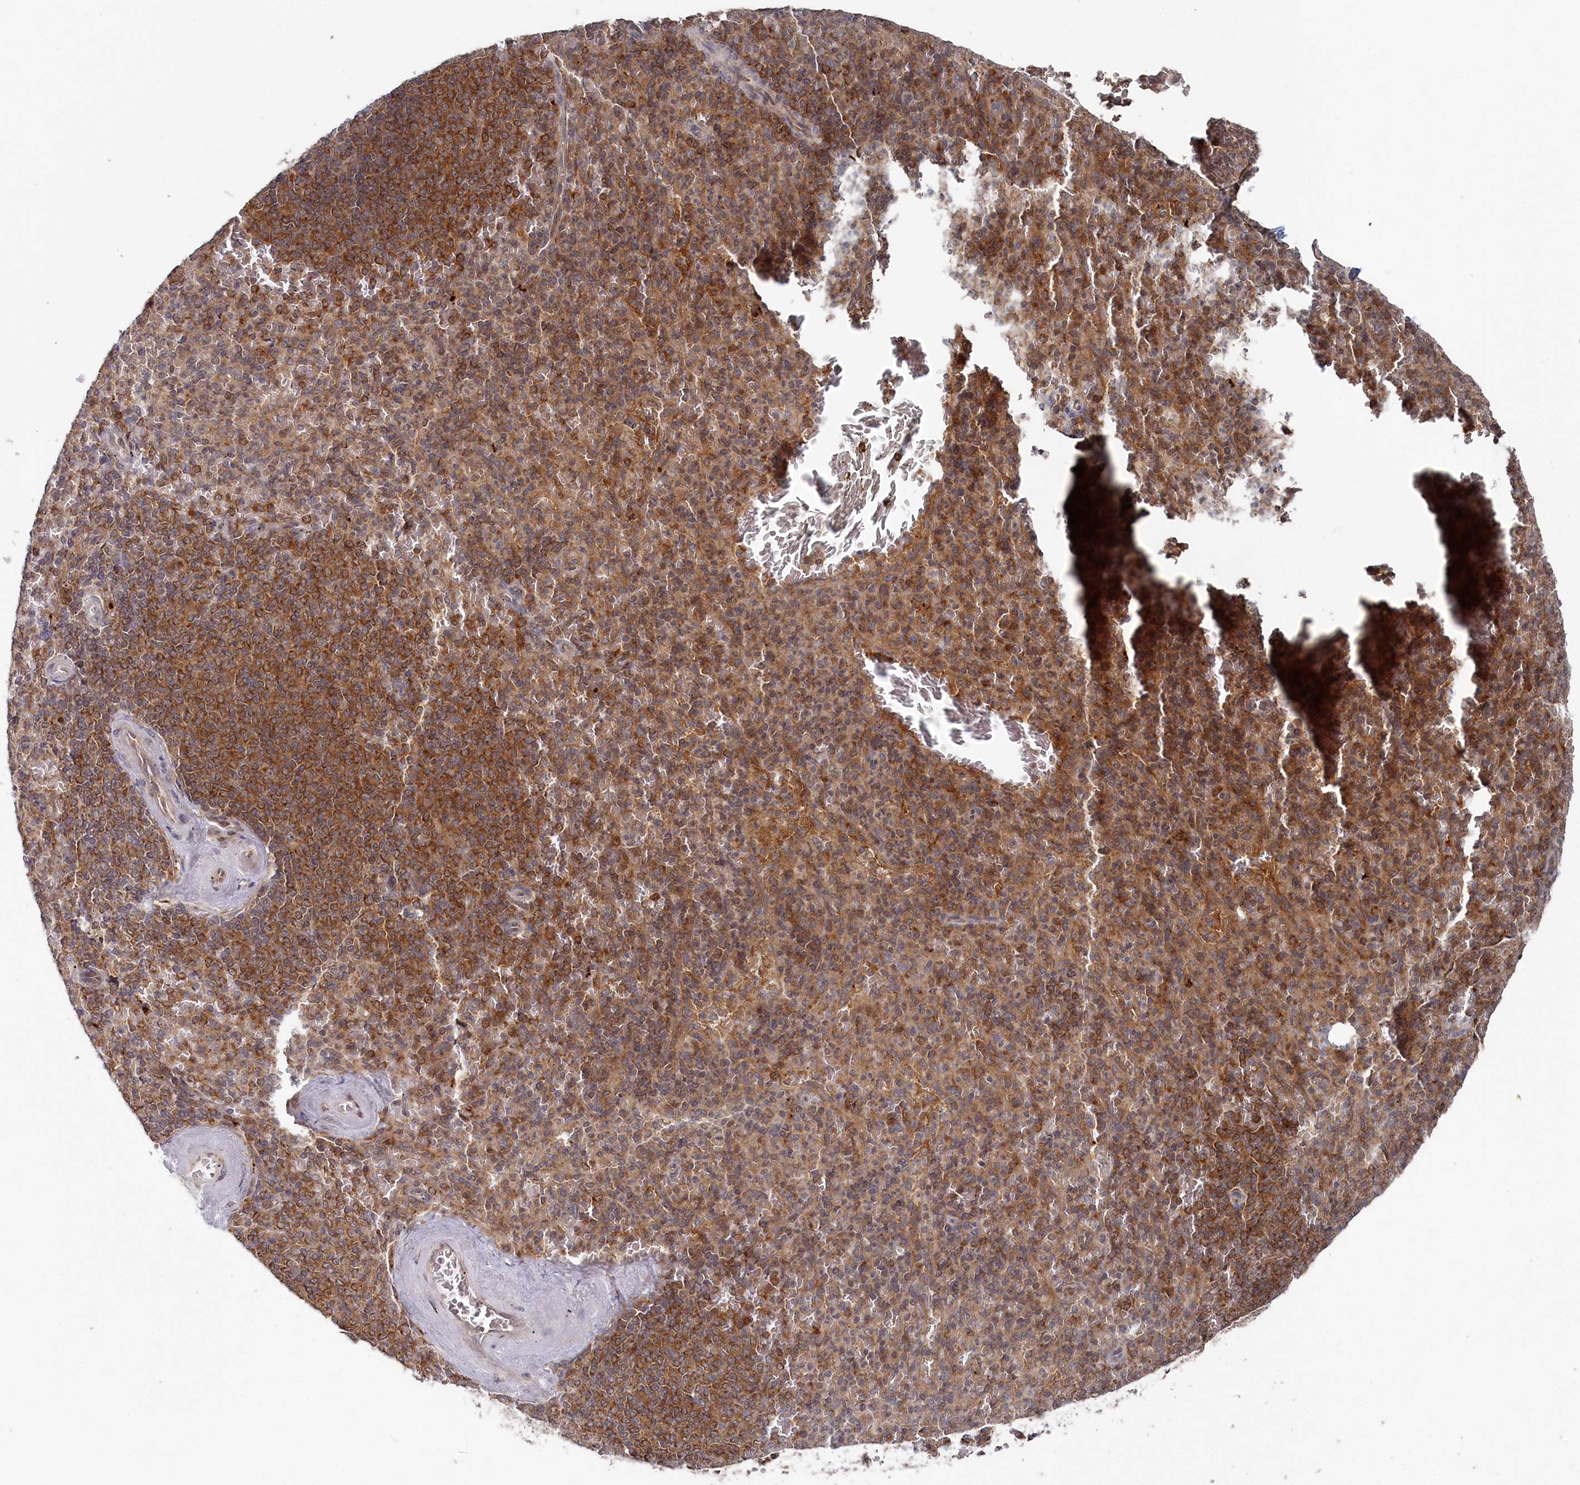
{"staining": {"intensity": "moderate", "quantity": ">75%", "location": "cytoplasmic/membranous"}, "tissue": "spleen", "cell_type": "Cells in red pulp", "image_type": "normal", "snomed": [{"axis": "morphology", "description": "Normal tissue, NOS"}, {"axis": "topography", "description": "Spleen"}], "caption": "Spleen stained with IHC shows moderate cytoplasmic/membranous expression in about >75% of cells in red pulp. (Brightfield microscopy of DAB IHC at high magnification).", "gene": "WAPL", "patient": {"sex": "male", "age": 82}}